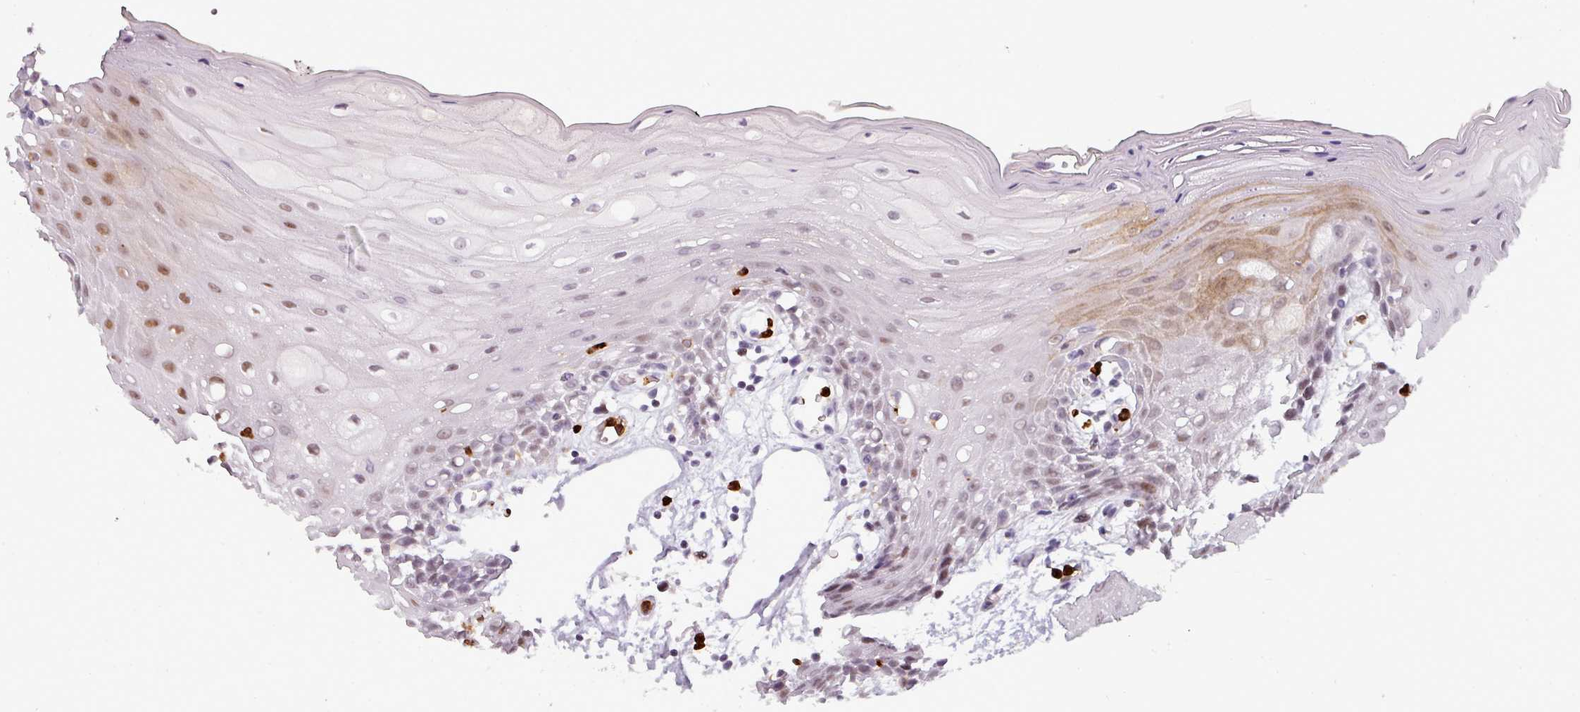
{"staining": {"intensity": "moderate", "quantity": "25%-75%", "location": "nuclear"}, "tissue": "oral mucosa", "cell_type": "Squamous epithelial cells", "image_type": "normal", "snomed": [{"axis": "morphology", "description": "Normal tissue, NOS"}, {"axis": "topography", "description": "Oral tissue"}, {"axis": "topography", "description": "Tounge, NOS"}], "caption": "Squamous epithelial cells exhibit moderate nuclear expression in approximately 25%-75% of cells in unremarkable oral mucosa. (brown staining indicates protein expression, while blue staining denotes nuclei).", "gene": "TMEFF1", "patient": {"sex": "female", "age": 59}}